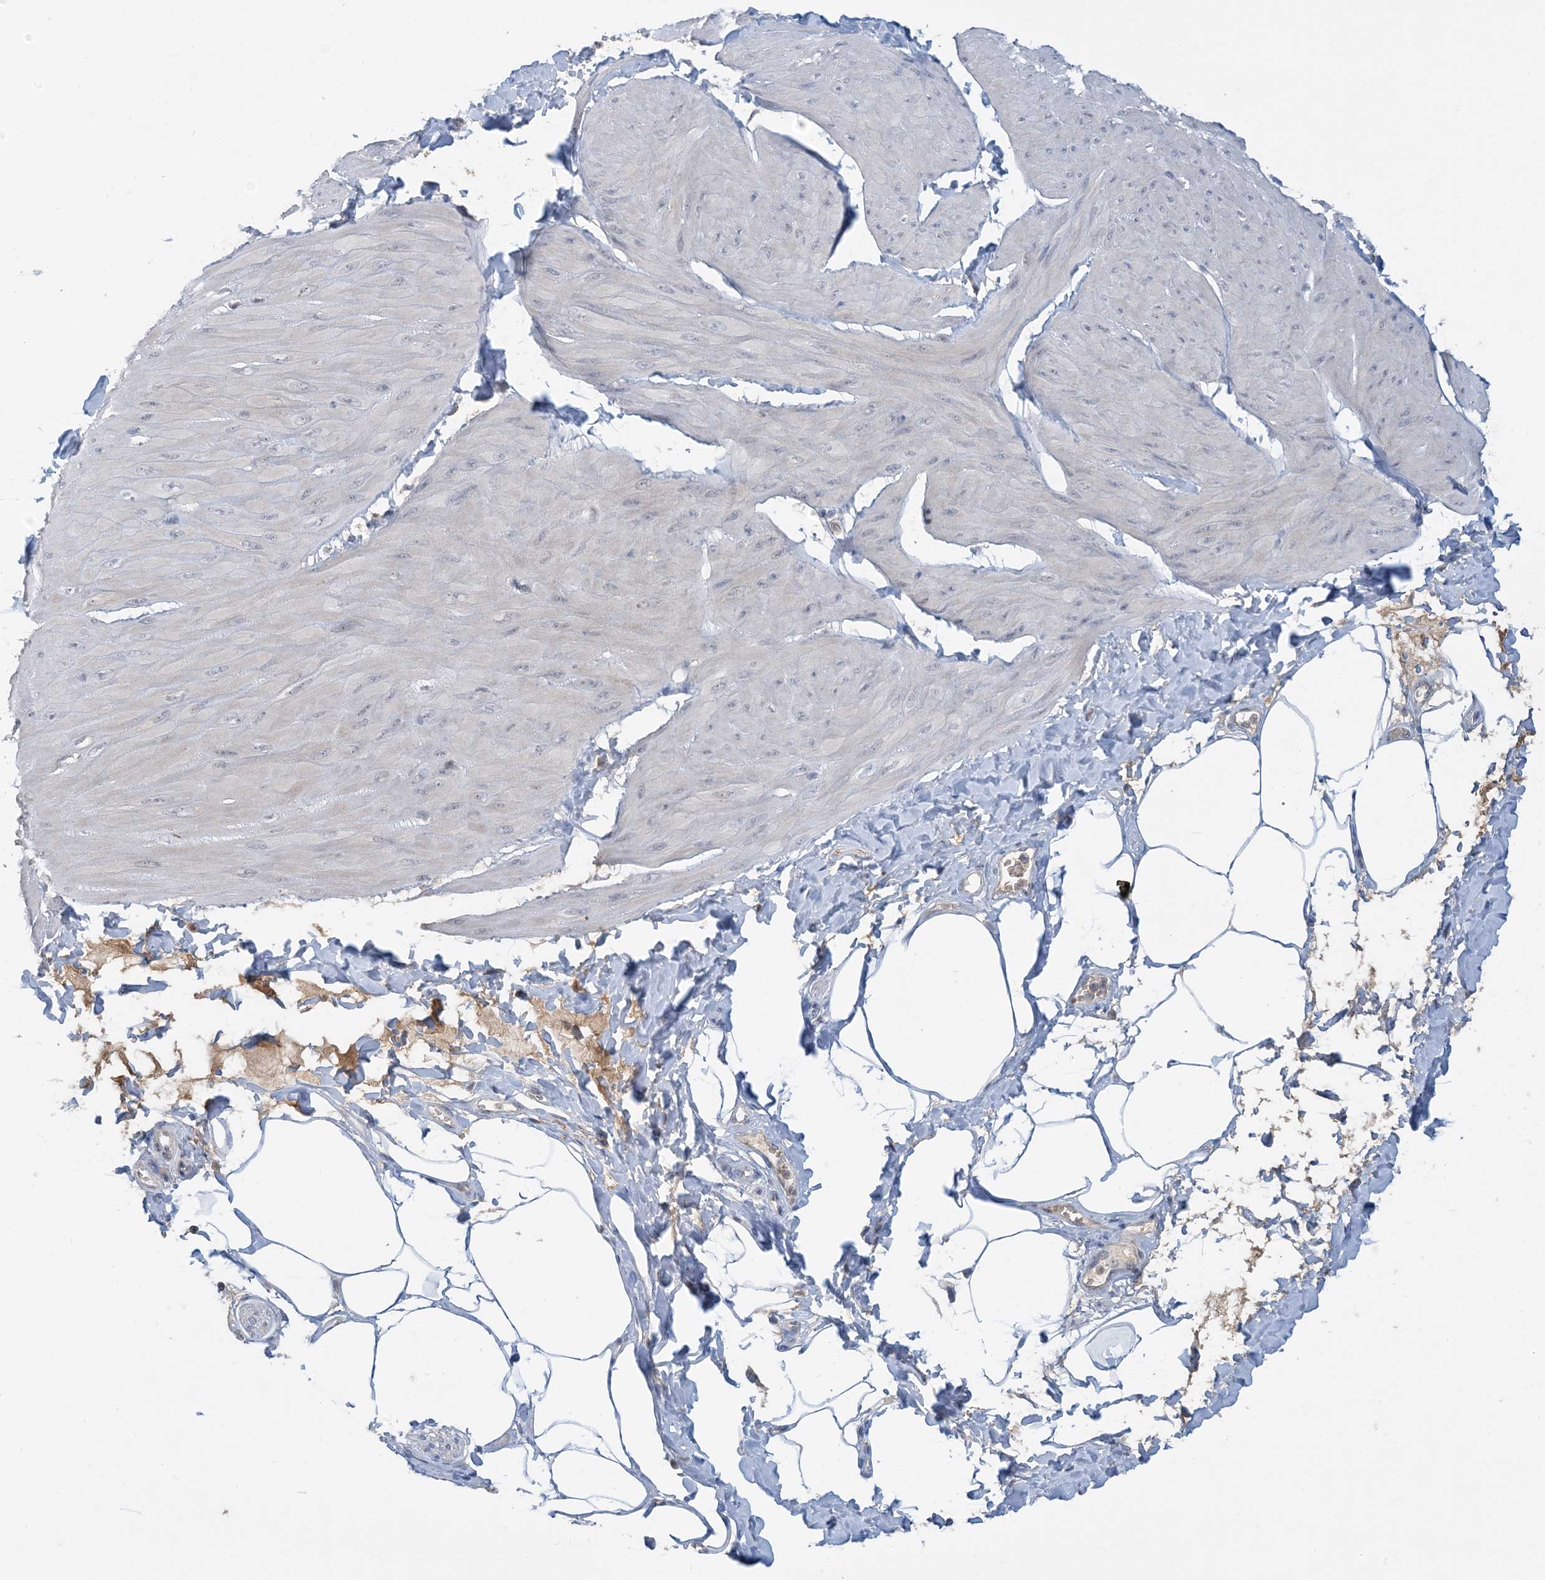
{"staining": {"intensity": "negative", "quantity": "none", "location": "none"}, "tissue": "smooth muscle", "cell_type": "Smooth muscle cells", "image_type": "normal", "snomed": [{"axis": "morphology", "description": "Urothelial carcinoma, High grade"}, {"axis": "topography", "description": "Urinary bladder"}], "caption": "Micrograph shows no protein positivity in smooth muscle cells of normal smooth muscle. (Stains: DAB immunohistochemistry (IHC) with hematoxylin counter stain, Microscopy: brightfield microscopy at high magnification).", "gene": "UBE2E1", "patient": {"sex": "male", "age": 46}}